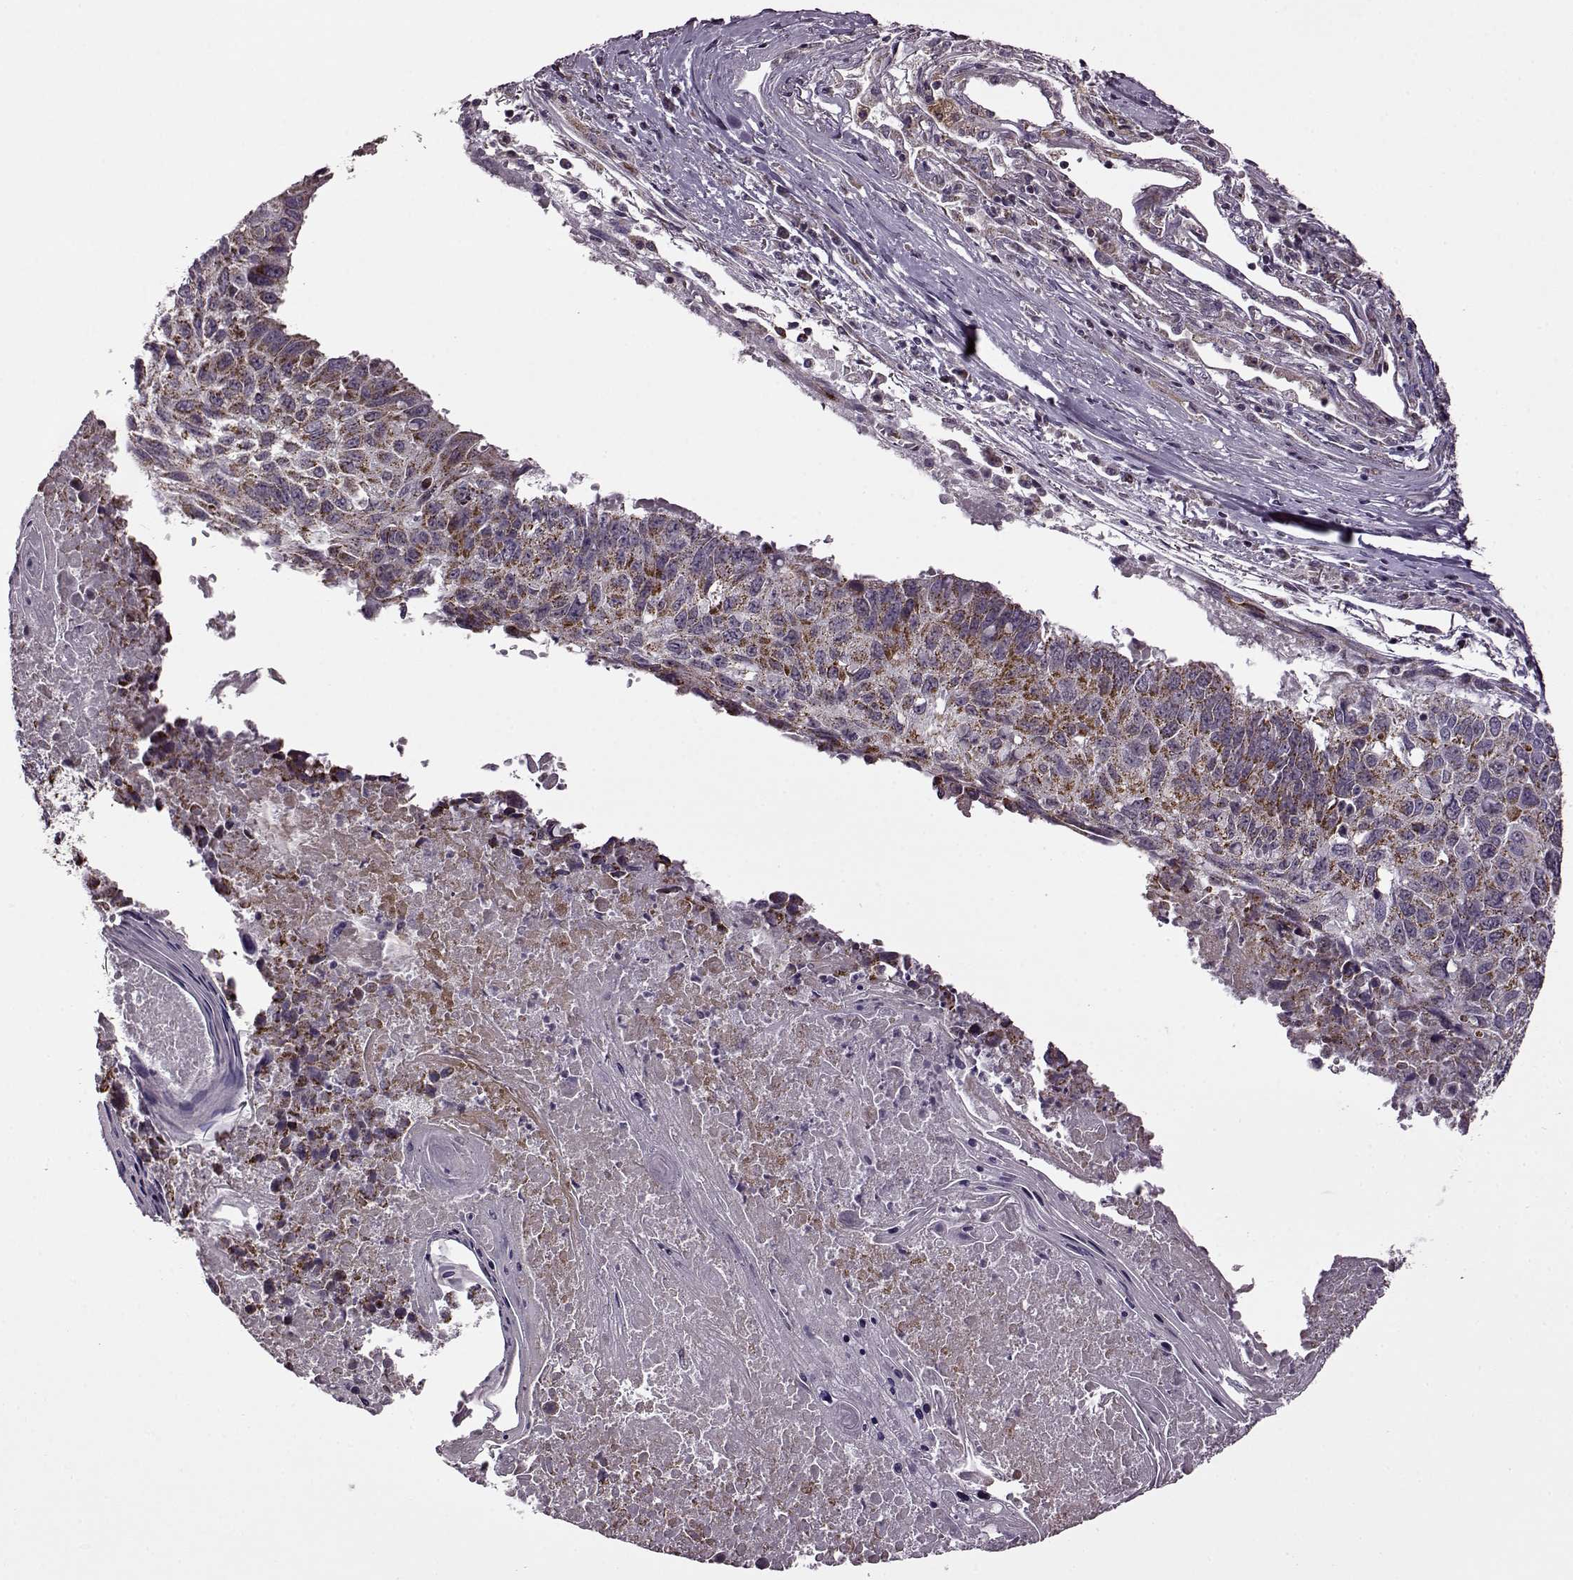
{"staining": {"intensity": "strong", "quantity": ">75%", "location": "cytoplasmic/membranous"}, "tissue": "lung cancer", "cell_type": "Tumor cells", "image_type": "cancer", "snomed": [{"axis": "morphology", "description": "Squamous cell carcinoma, NOS"}, {"axis": "topography", "description": "Lung"}], "caption": "Brown immunohistochemical staining in lung cancer displays strong cytoplasmic/membranous staining in about >75% of tumor cells.", "gene": "MTSS1", "patient": {"sex": "male", "age": 73}}